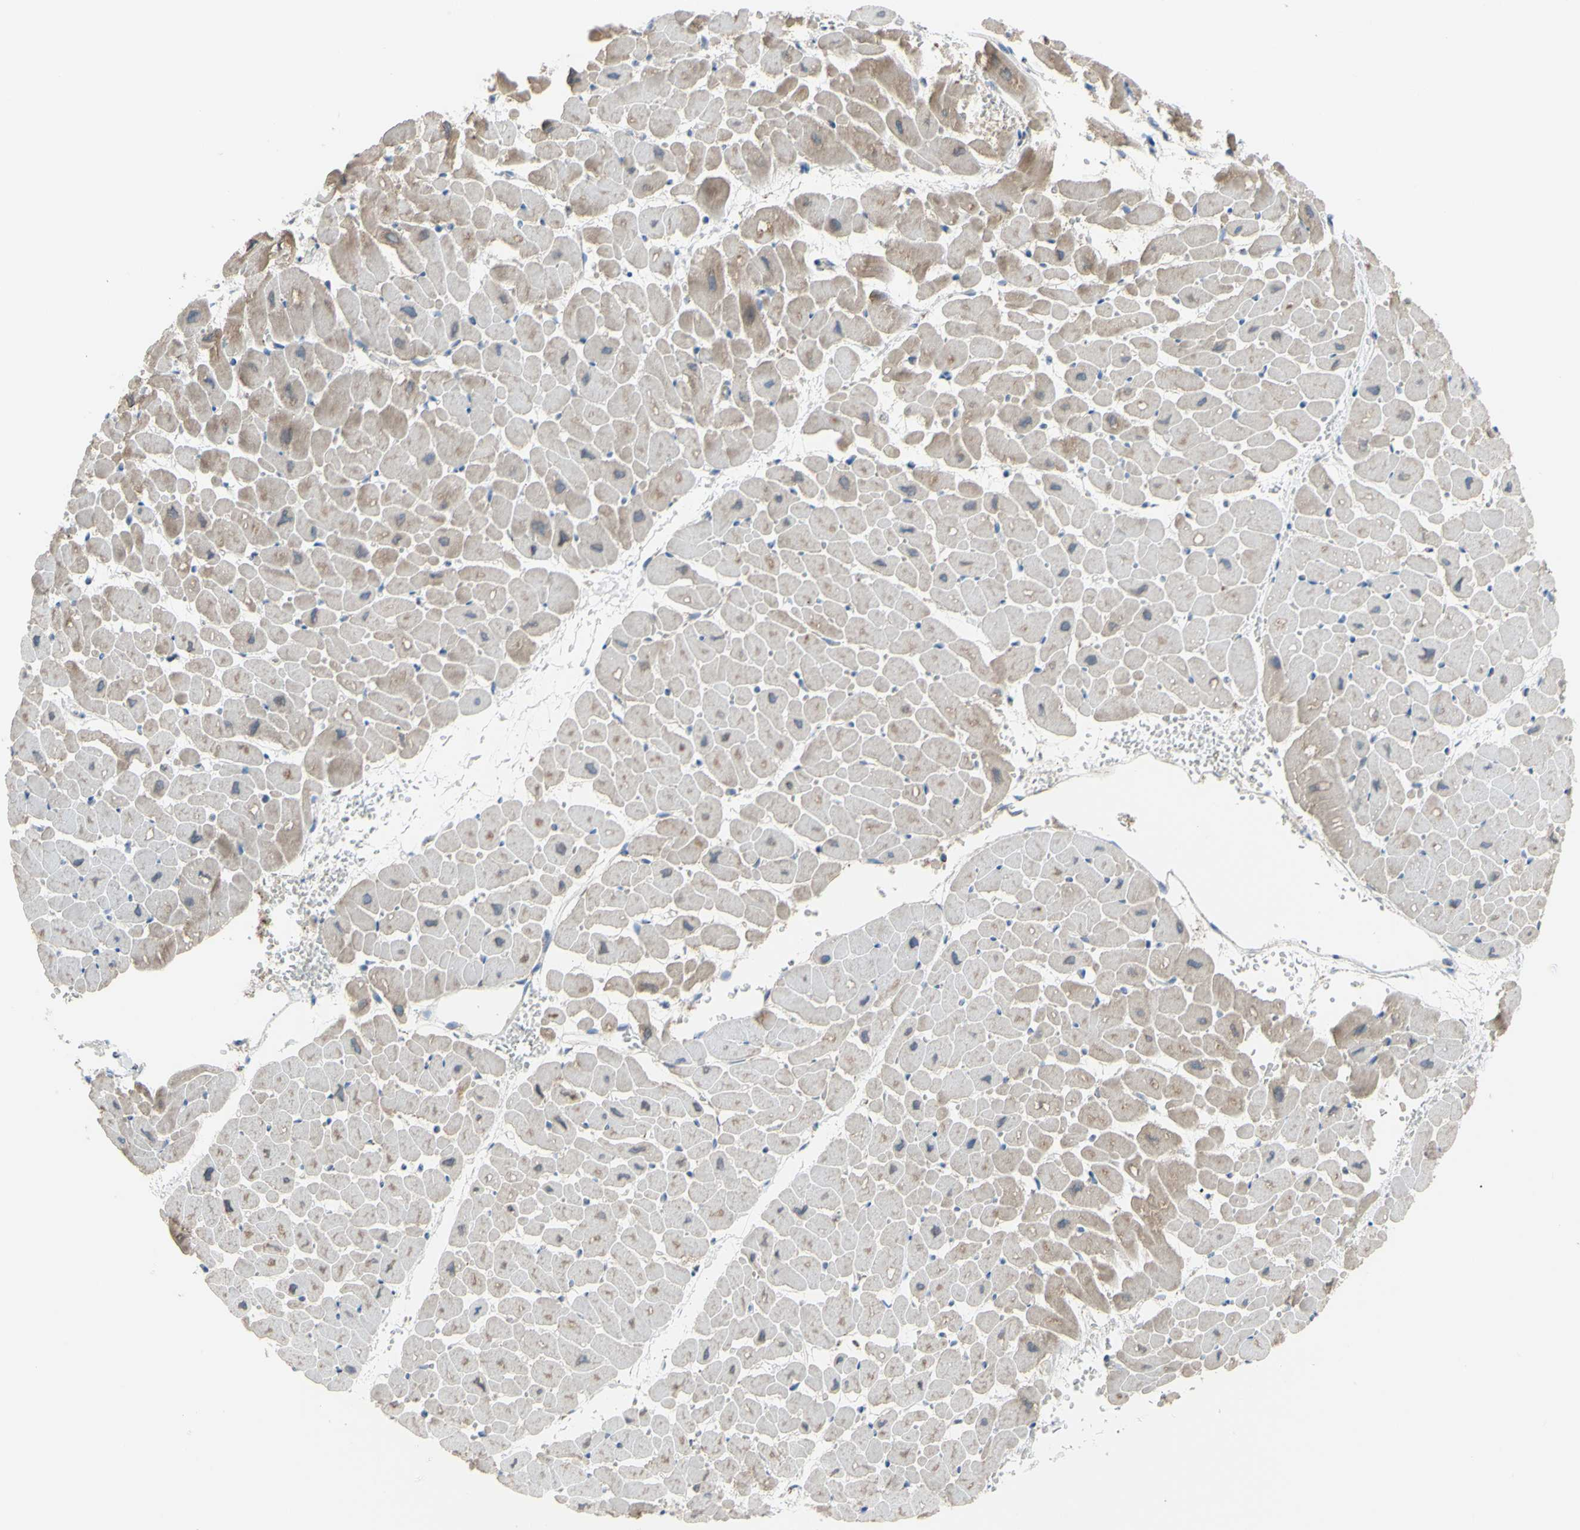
{"staining": {"intensity": "weak", "quantity": "25%-75%", "location": "cytoplasmic/membranous"}, "tissue": "heart muscle", "cell_type": "Cardiomyocytes", "image_type": "normal", "snomed": [{"axis": "morphology", "description": "Normal tissue, NOS"}, {"axis": "topography", "description": "Heart"}], "caption": "About 25%-75% of cardiomyocytes in normal human heart muscle display weak cytoplasmic/membranous protein expression as visualized by brown immunohistochemical staining.", "gene": "GLT8D1", "patient": {"sex": "male", "age": 45}}